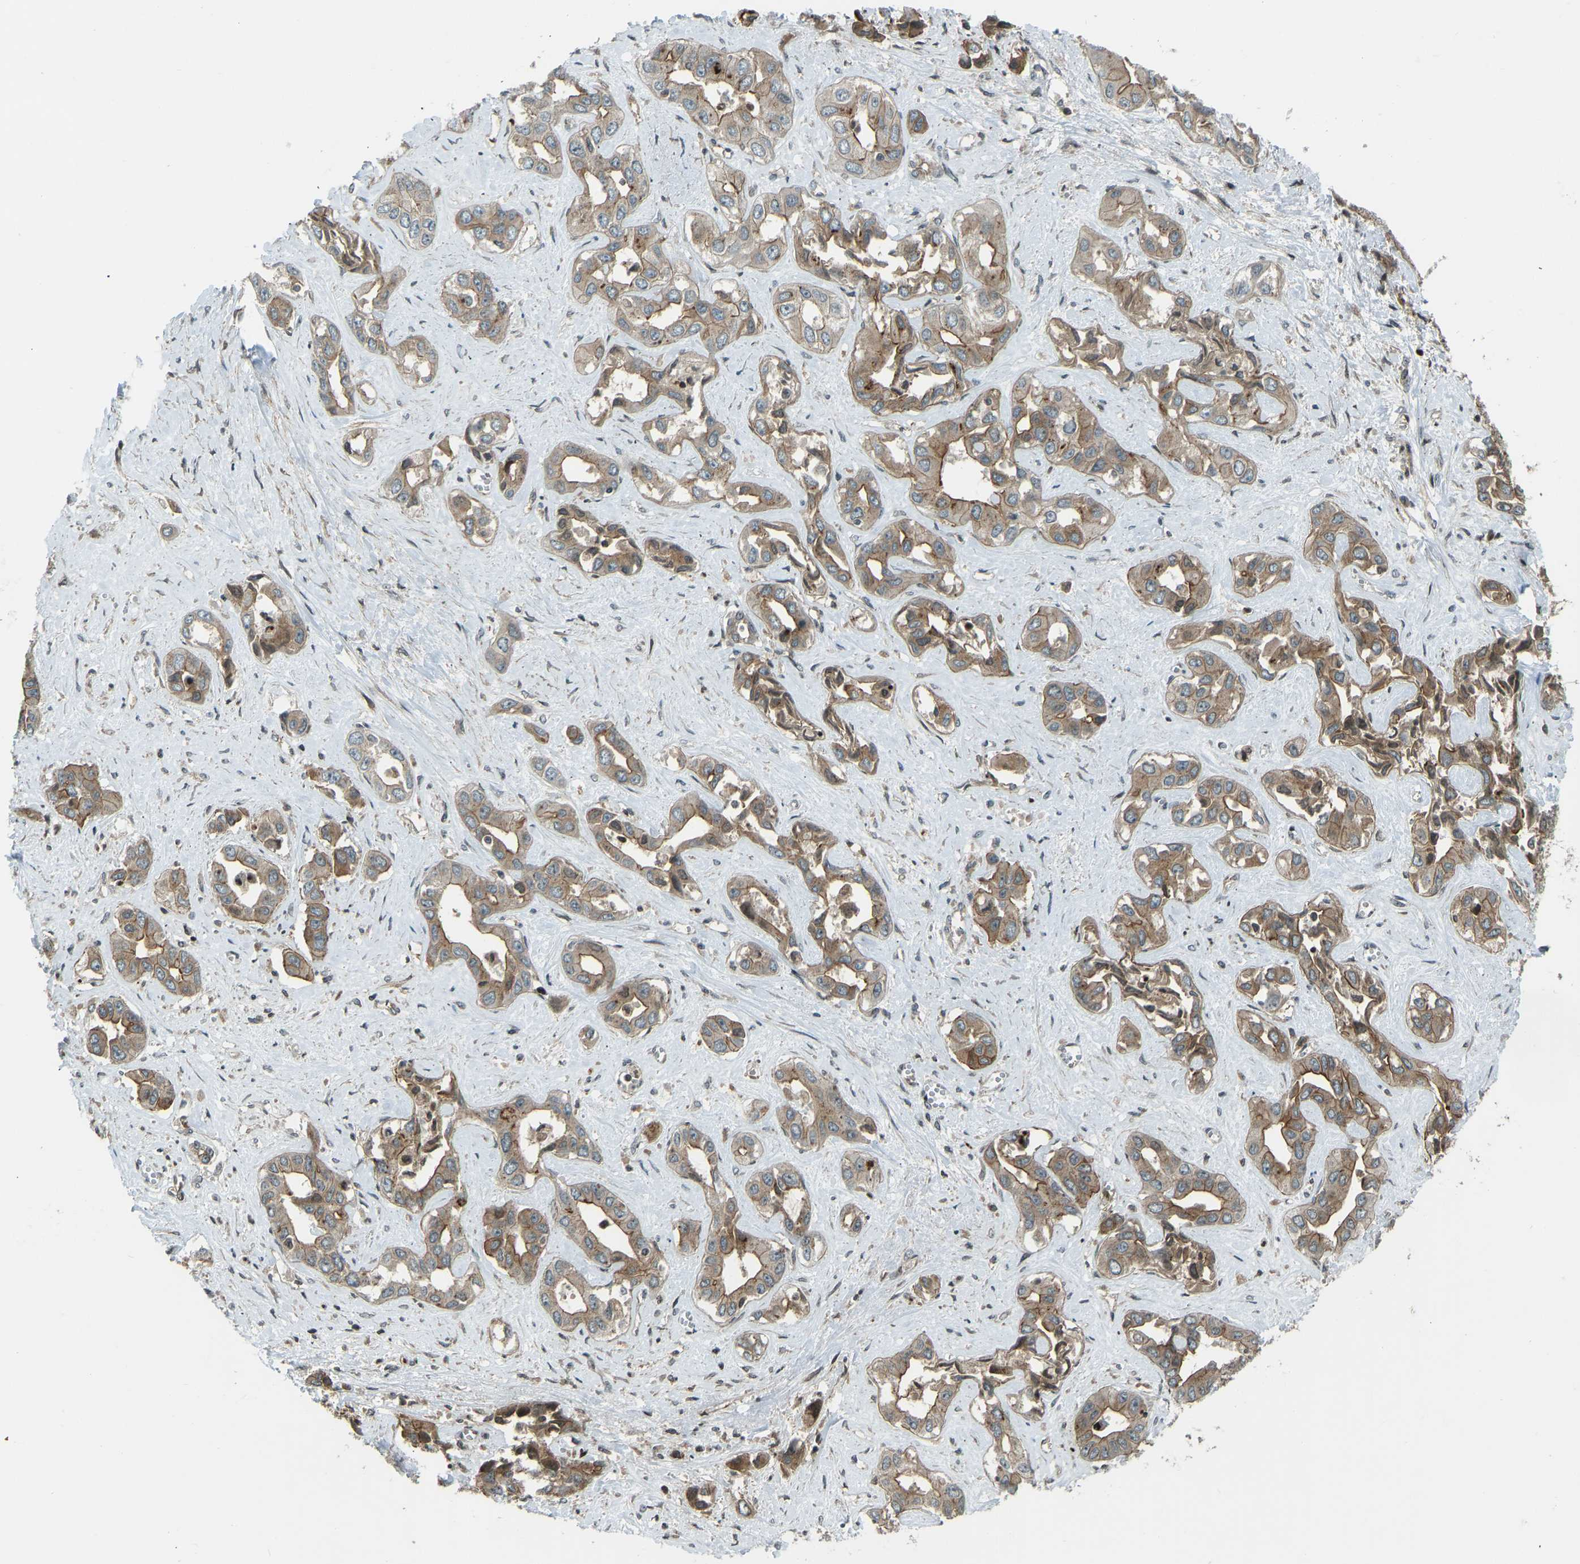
{"staining": {"intensity": "moderate", "quantity": ">75%", "location": "cytoplasmic/membranous"}, "tissue": "liver cancer", "cell_type": "Tumor cells", "image_type": "cancer", "snomed": [{"axis": "morphology", "description": "Cholangiocarcinoma"}, {"axis": "topography", "description": "Liver"}], "caption": "Immunohistochemical staining of liver cancer reveals moderate cytoplasmic/membranous protein positivity in about >75% of tumor cells. The protein of interest is shown in brown color, while the nuclei are stained blue.", "gene": "SVOPL", "patient": {"sex": "female", "age": 52}}